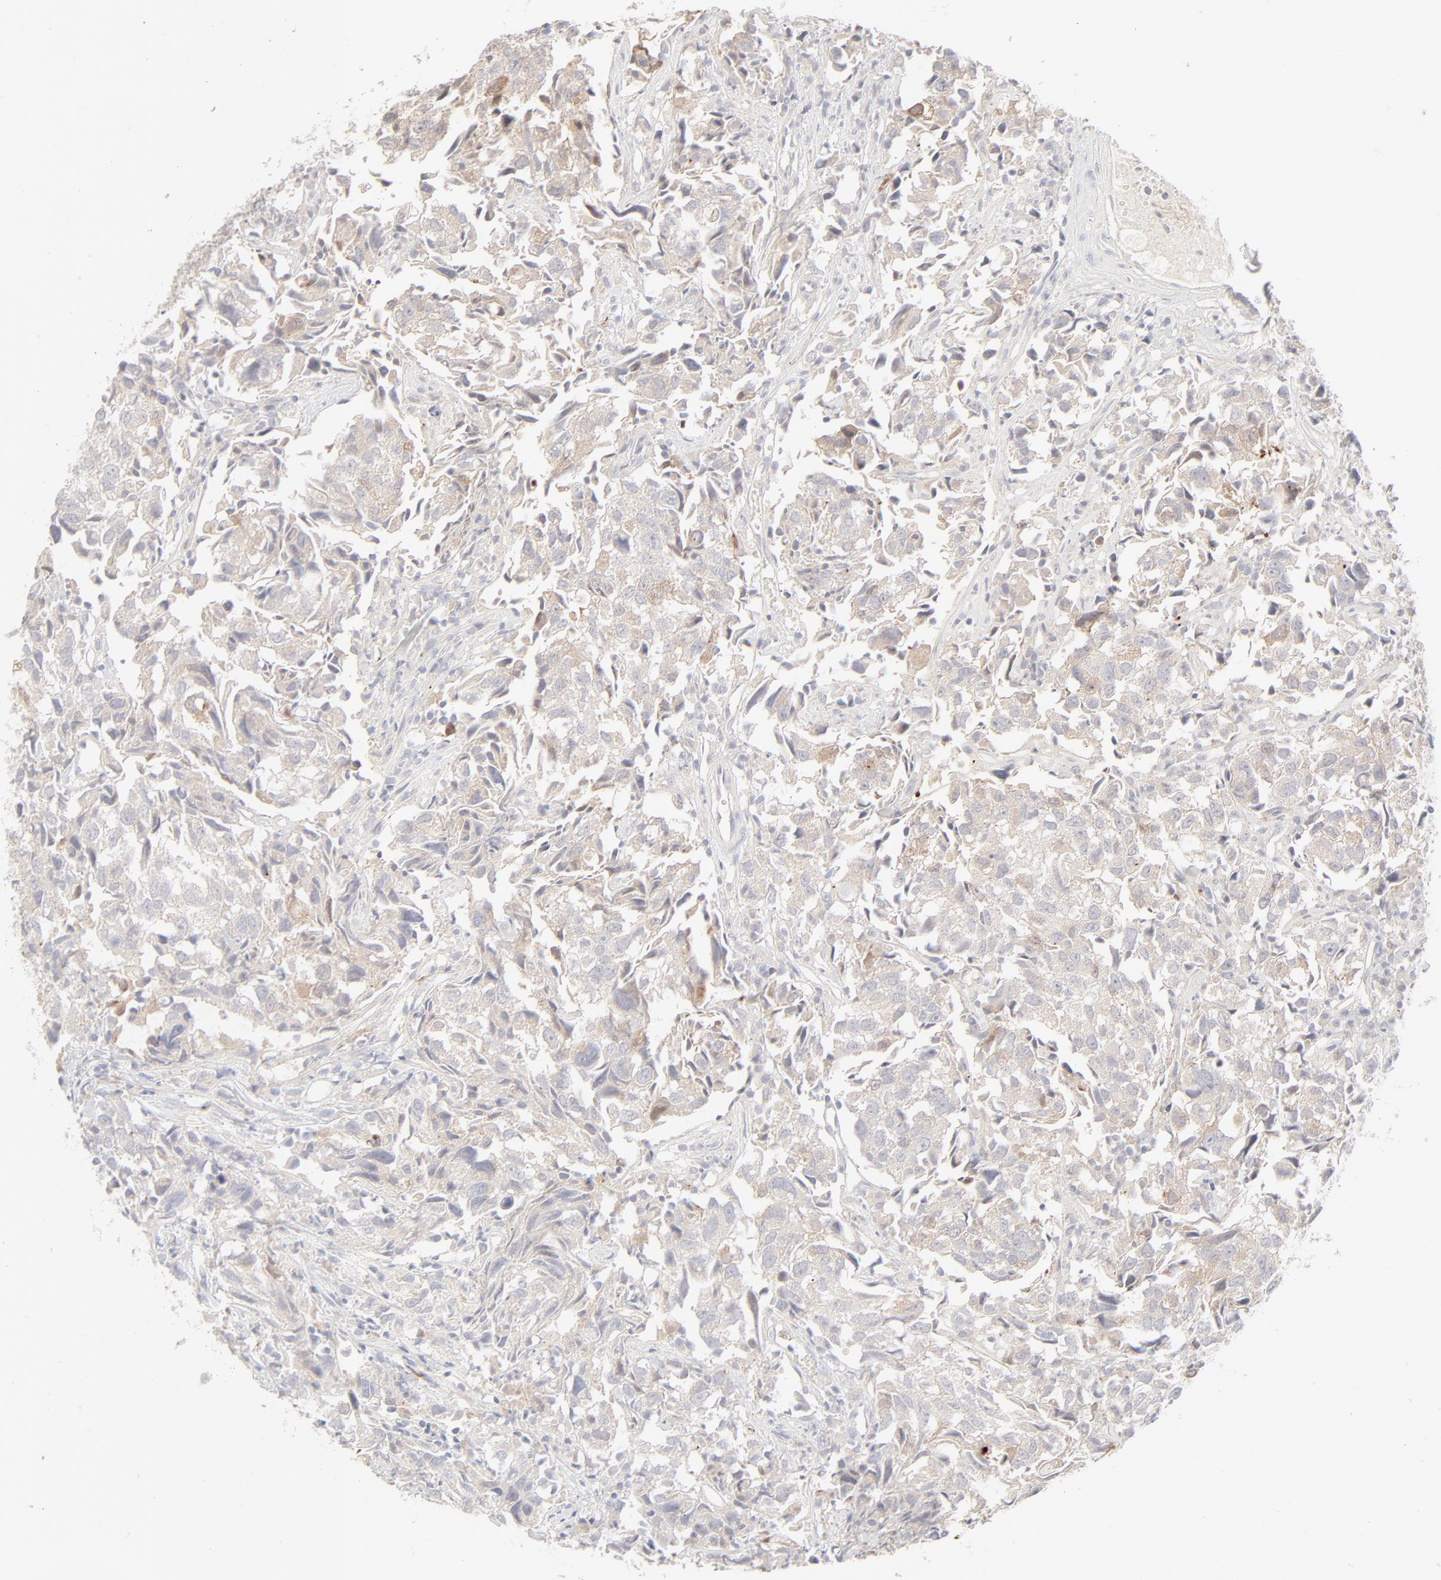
{"staining": {"intensity": "negative", "quantity": "none", "location": "none"}, "tissue": "urothelial cancer", "cell_type": "Tumor cells", "image_type": "cancer", "snomed": [{"axis": "morphology", "description": "Urothelial carcinoma, High grade"}, {"axis": "topography", "description": "Urinary bladder"}], "caption": "DAB immunohistochemical staining of human urothelial carcinoma (high-grade) demonstrates no significant positivity in tumor cells.", "gene": "LGALS2", "patient": {"sex": "female", "age": 75}}